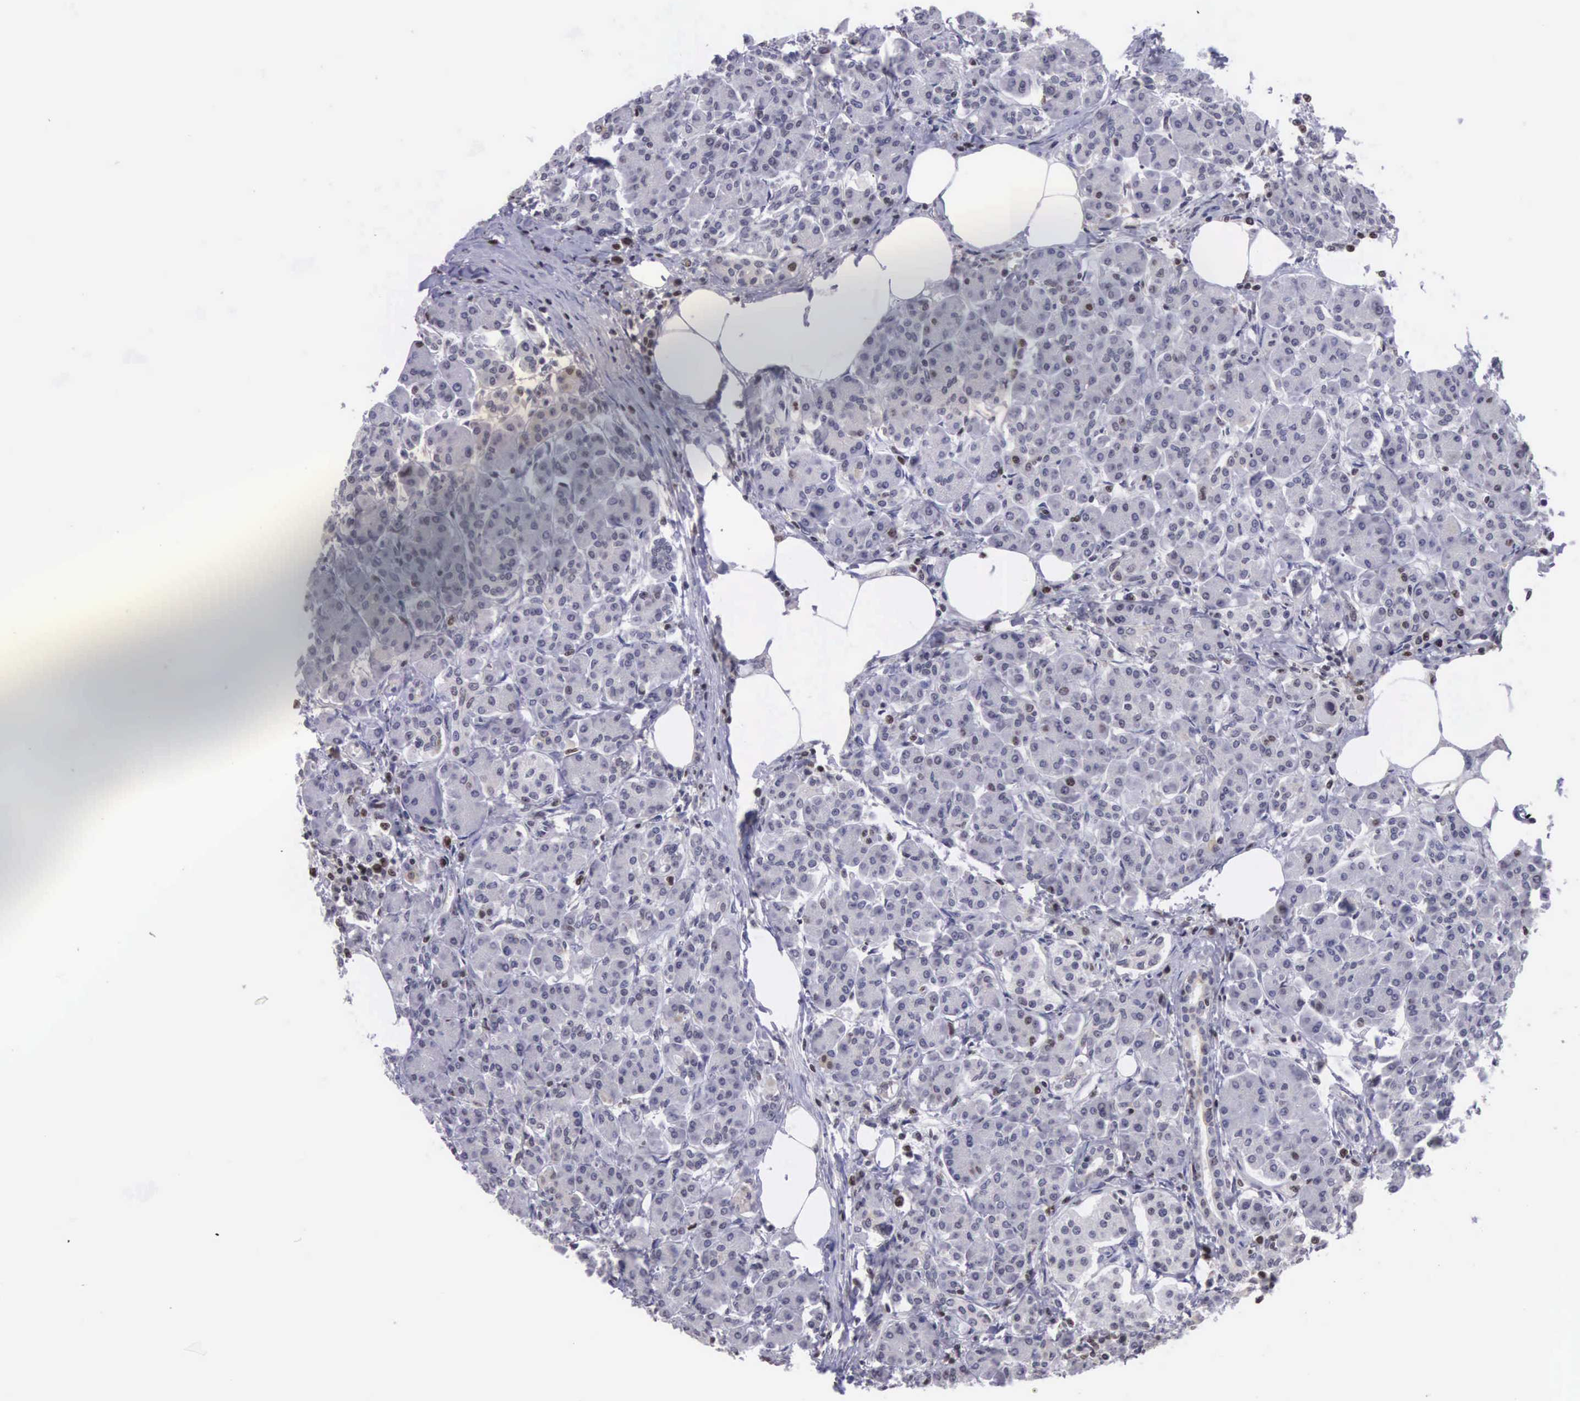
{"staining": {"intensity": "weak", "quantity": "<25%", "location": "nuclear"}, "tissue": "pancreas", "cell_type": "Exocrine glandular cells", "image_type": "normal", "snomed": [{"axis": "morphology", "description": "Normal tissue, NOS"}, {"axis": "topography", "description": "Pancreas"}], "caption": "Immunohistochemical staining of benign human pancreas displays no significant positivity in exocrine glandular cells. The staining is performed using DAB (3,3'-diaminobenzidine) brown chromogen with nuclei counter-stained in using hematoxylin.", "gene": "VRK1", "patient": {"sex": "female", "age": 73}}